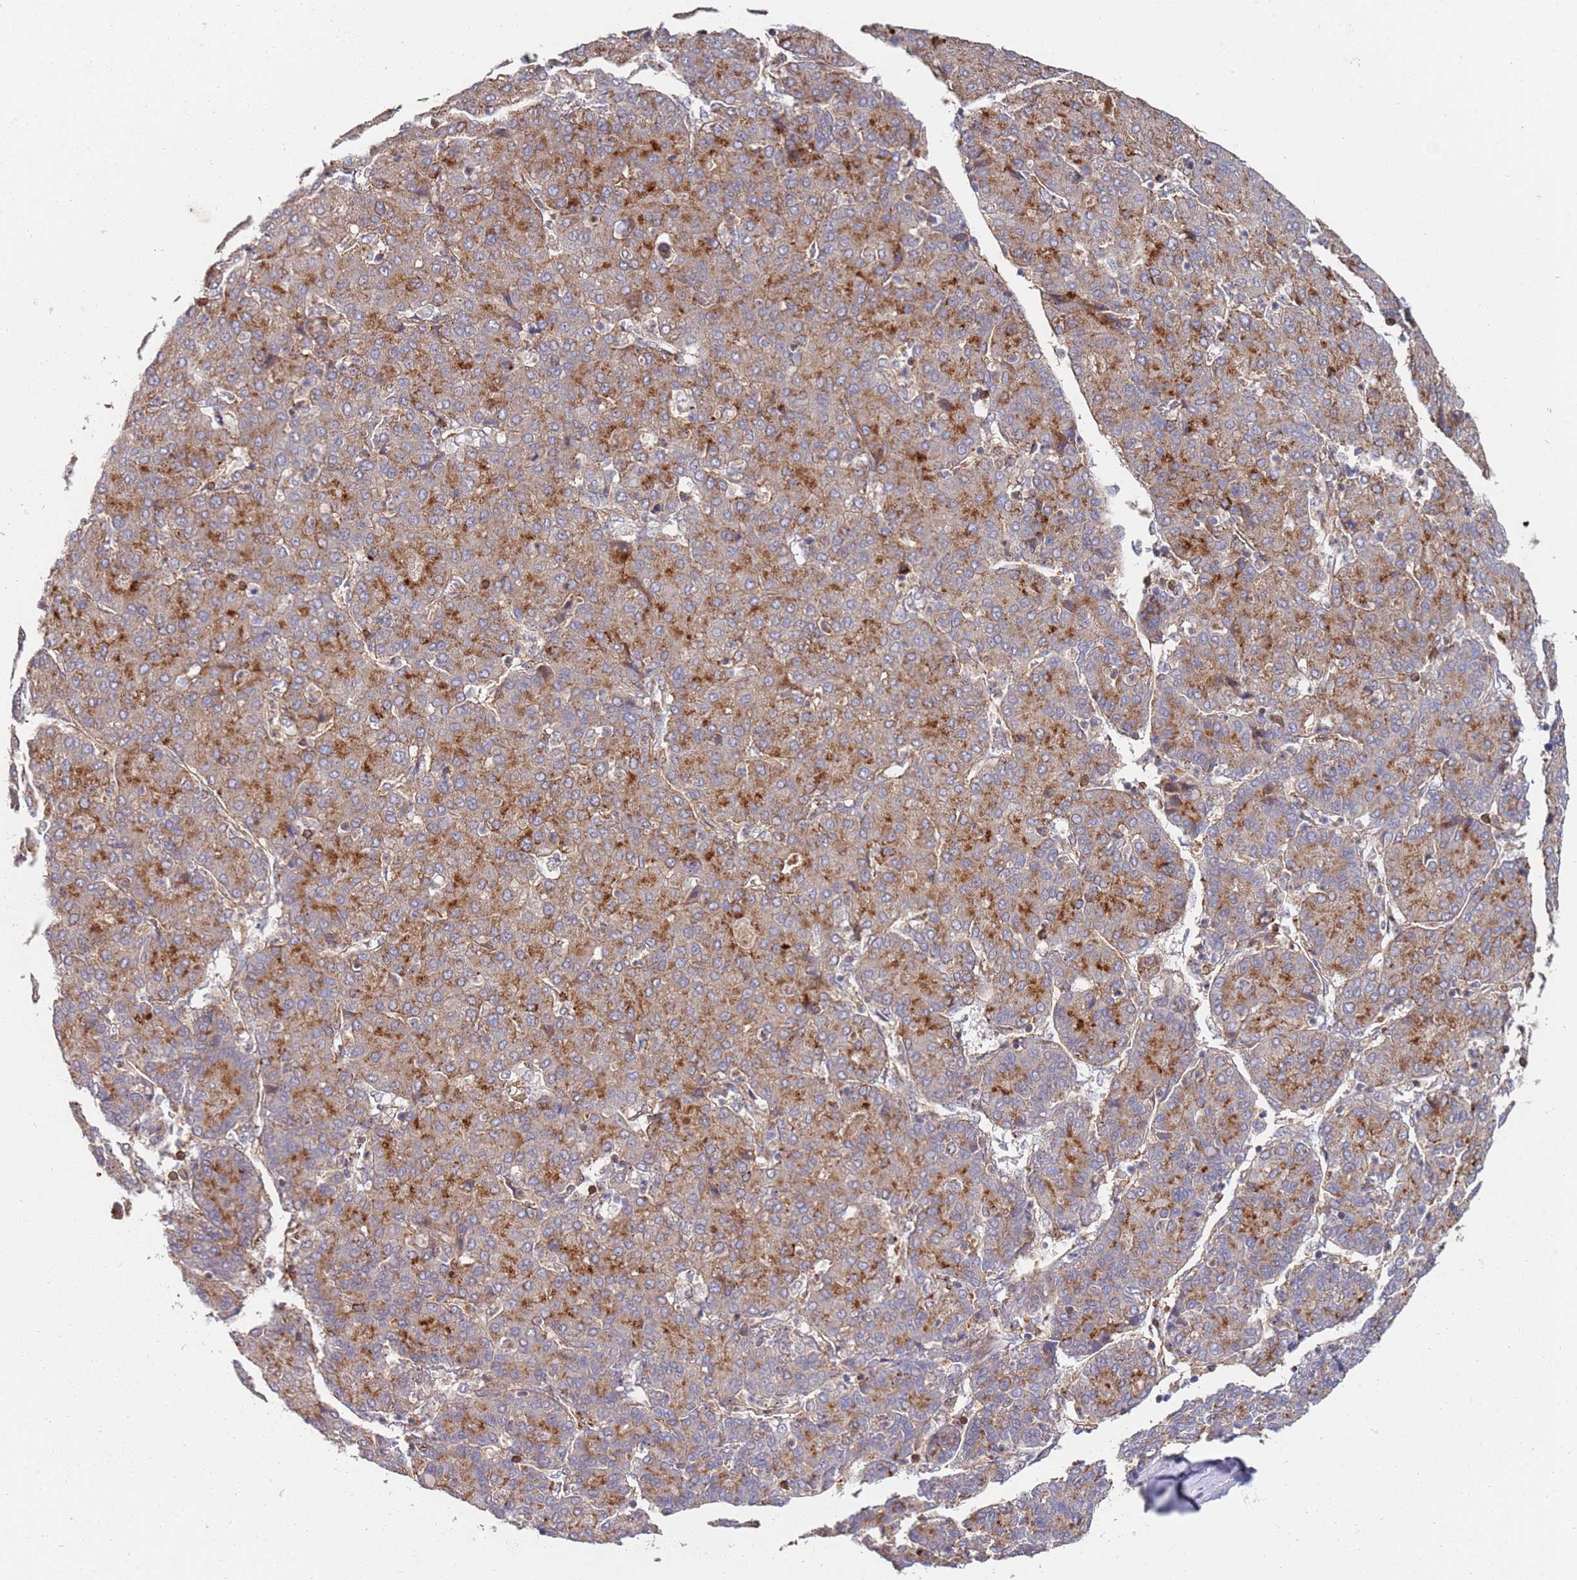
{"staining": {"intensity": "moderate", "quantity": "25%-75%", "location": "cytoplasmic/membranous"}, "tissue": "liver cancer", "cell_type": "Tumor cells", "image_type": "cancer", "snomed": [{"axis": "morphology", "description": "Carcinoma, Hepatocellular, NOS"}, {"axis": "topography", "description": "Liver"}], "caption": "Protein expression analysis of liver cancer (hepatocellular carcinoma) exhibits moderate cytoplasmic/membranous positivity in approximately 25%-75% of tumor cells. The staining was performed using DAB to visualize the protein expression in brown, while the nuclei were stained in blue with hematoxylin (Magnification: 20x).", "gene": "ABCB6", "patient": {"sex": "male", "age": 65}}